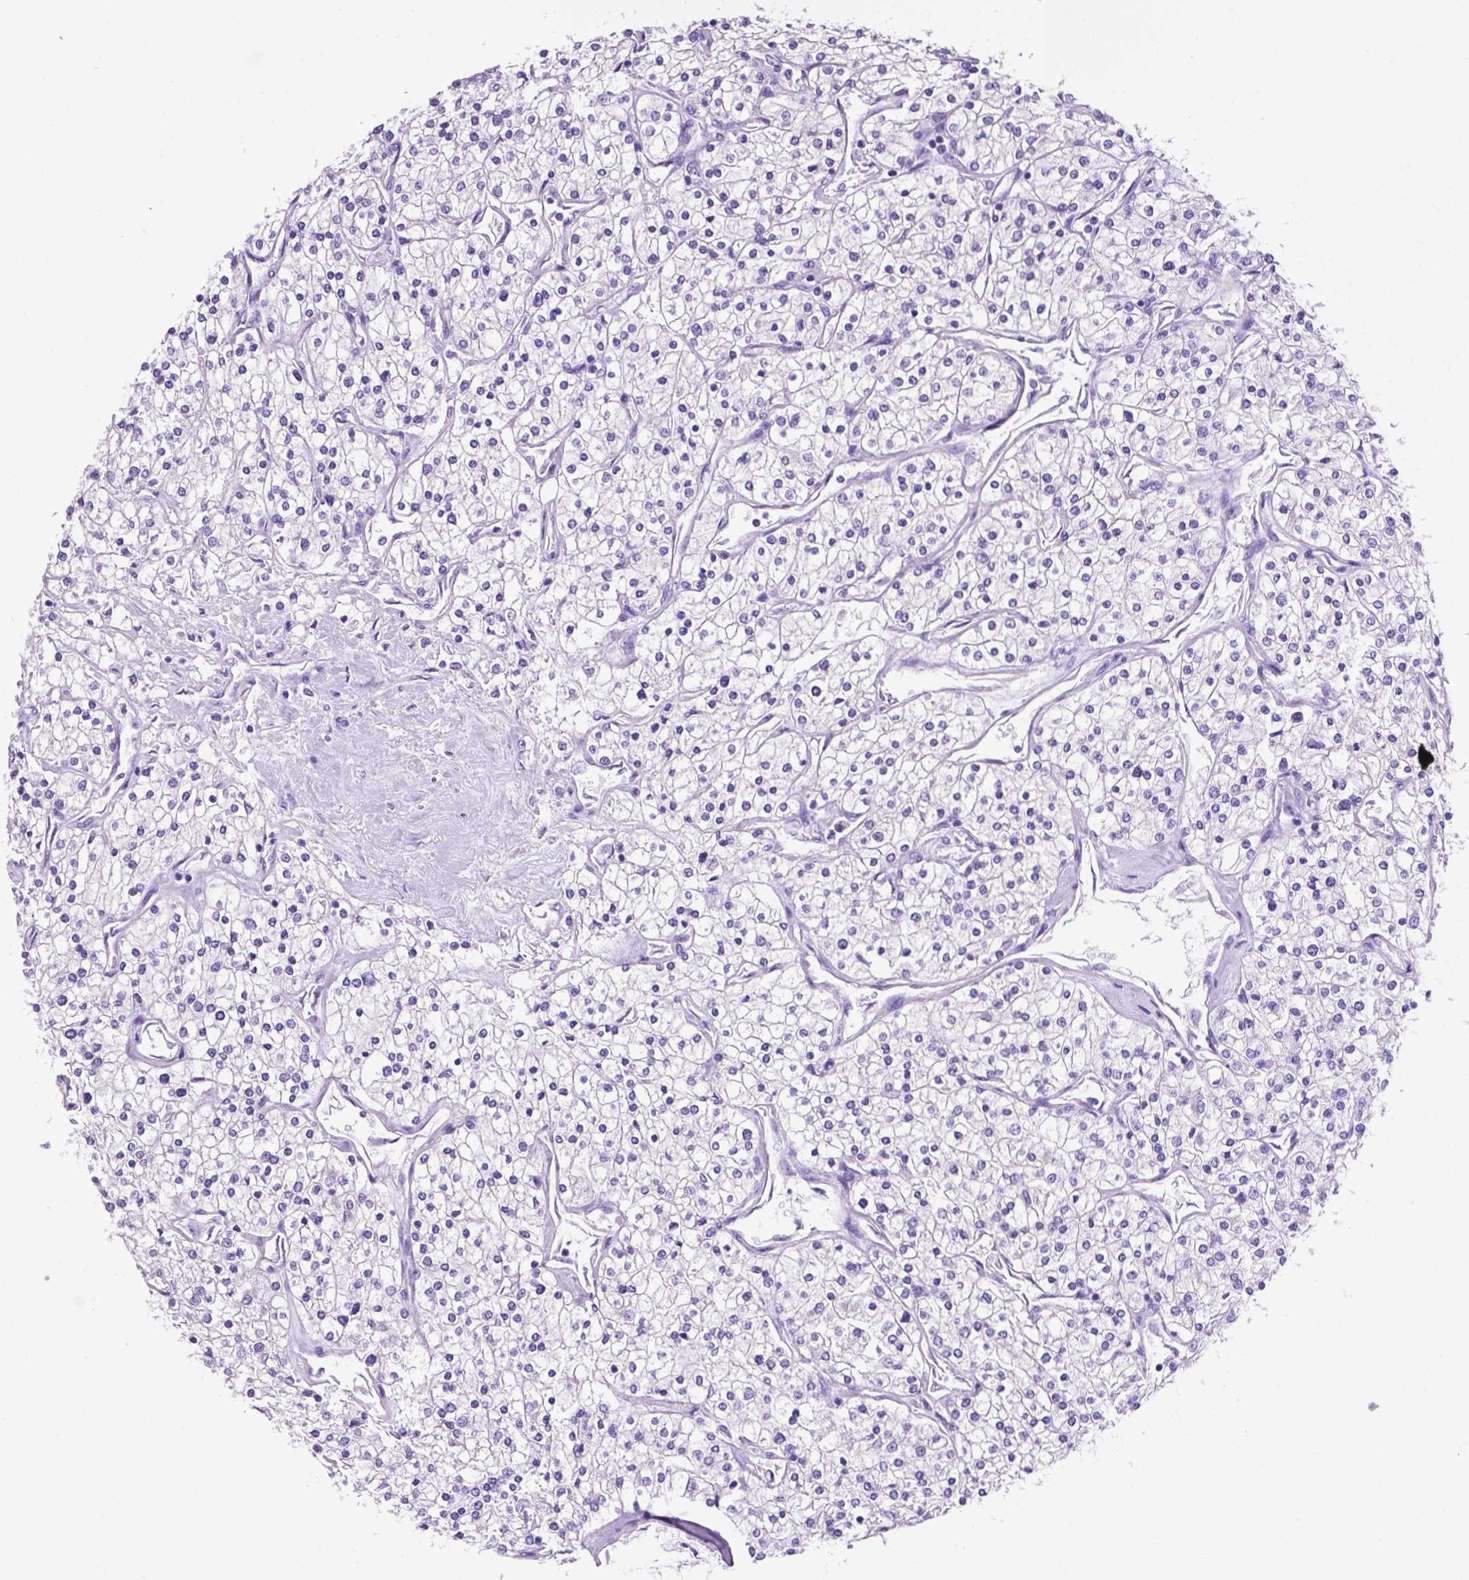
{"staining": {"intensity": "negative", "quantity": "none", "location": "none"}, "tissue": "renal cancer", "cell_type": "Tumor cells", "image_type": "cancer", "snomed": [{"axis": "morphology", "description": "Adenocarcinoma, NOS"}, {"axis": "topography", "description": "Kidney"}], "caption": "IHC of adenocarcinoma (renal) exhibits no expression in tumor cells.", "gene": "TMEM210", "patient": {"sex": "male", "age": 80}}